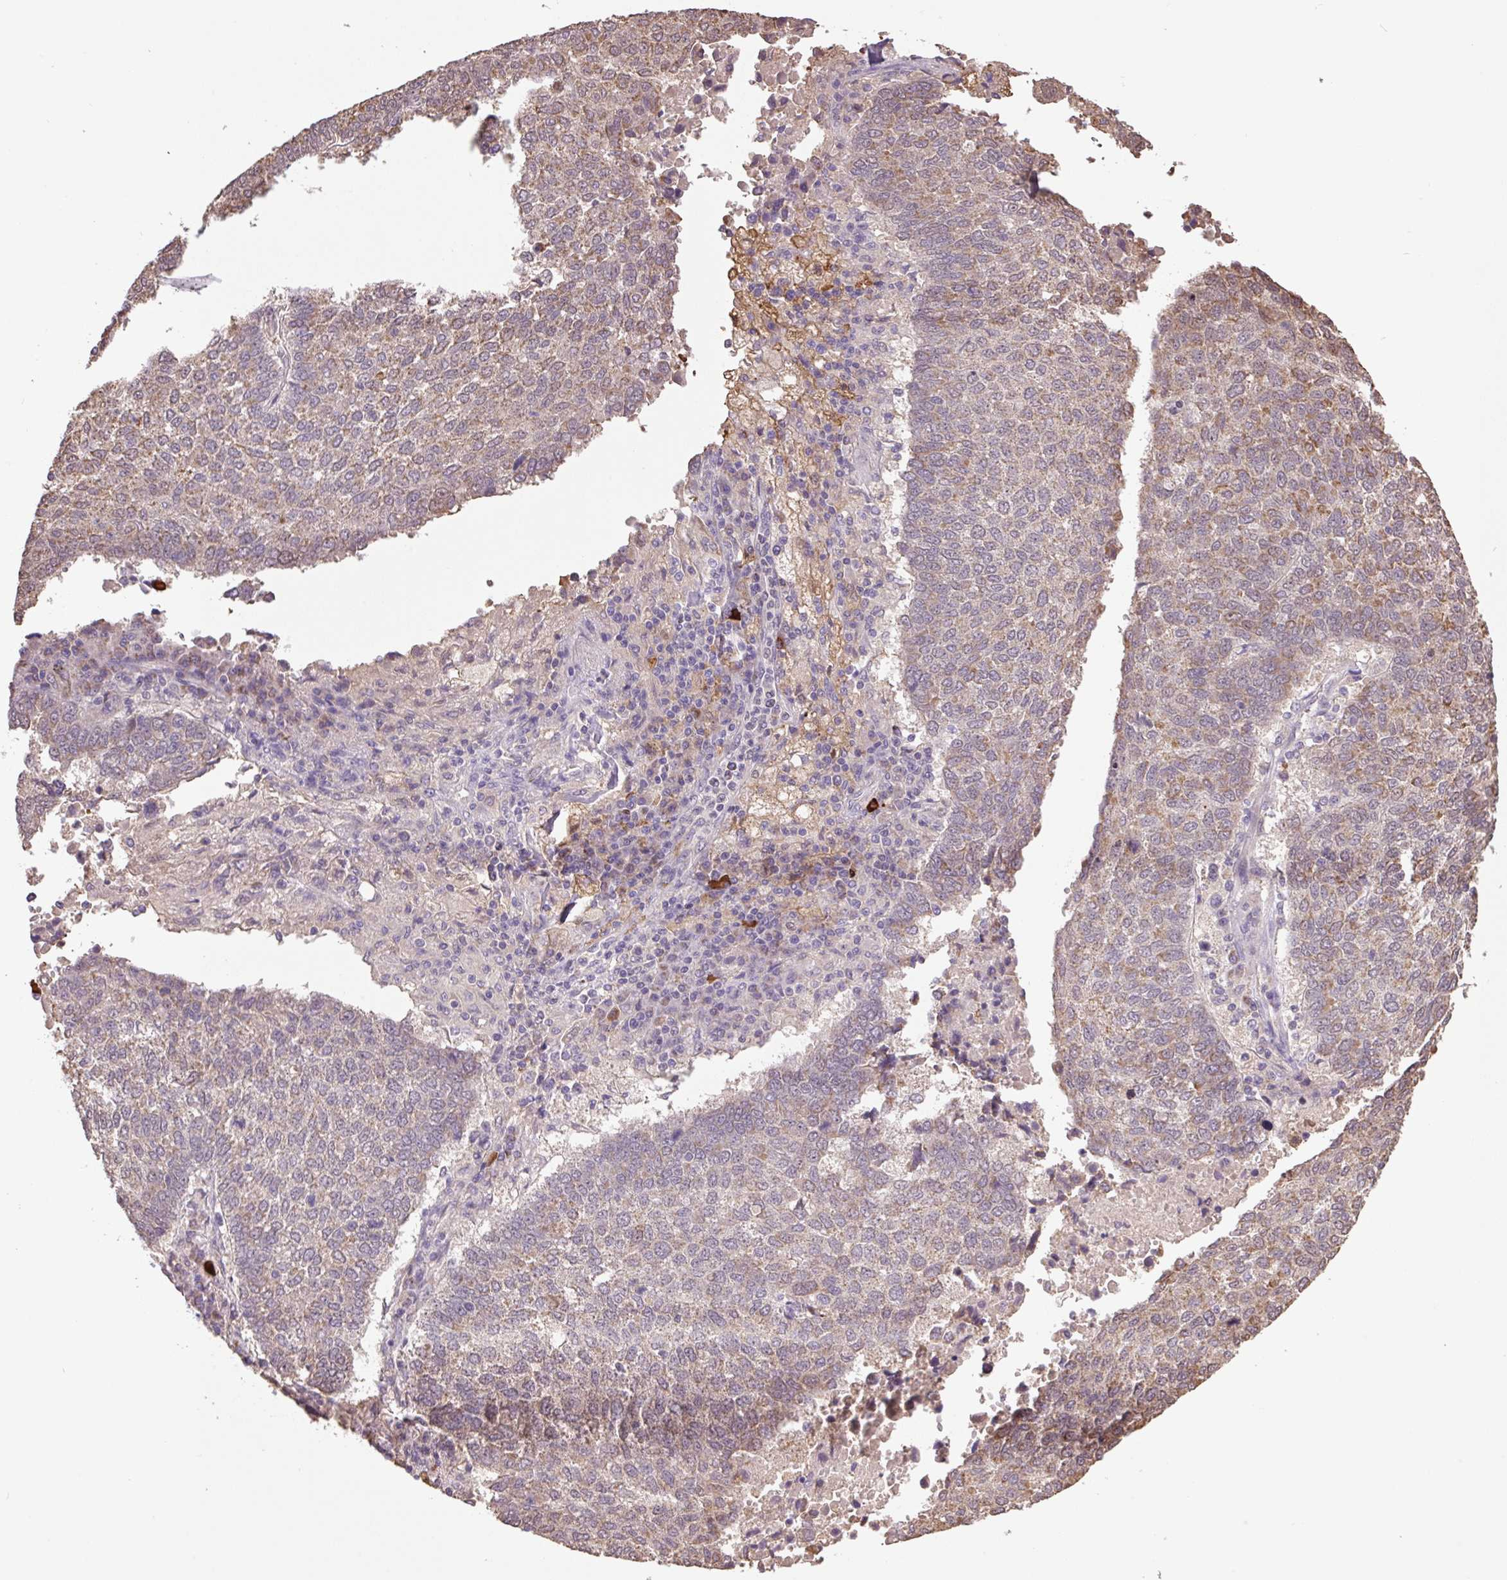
{"staining": {"intensity": "weak", "quantity": ">75%", "location": "cytoplasmic/membranous"}, "tissue": "lung cancer", "cell_type": "Tumor cells", "image_type": "cancer", "snomed": [{"axis": "morphology", "description": "Squamous cell carcinoma, NOS"}, {"axis": "topography", "description": "Lung"}], "caption": "Squamous cell carcinoma (lung) stained with a protein marker reveals weak staining in tumor cells.", "gene": "SGF29", "patient": {"sex": "male", "age": 73}}